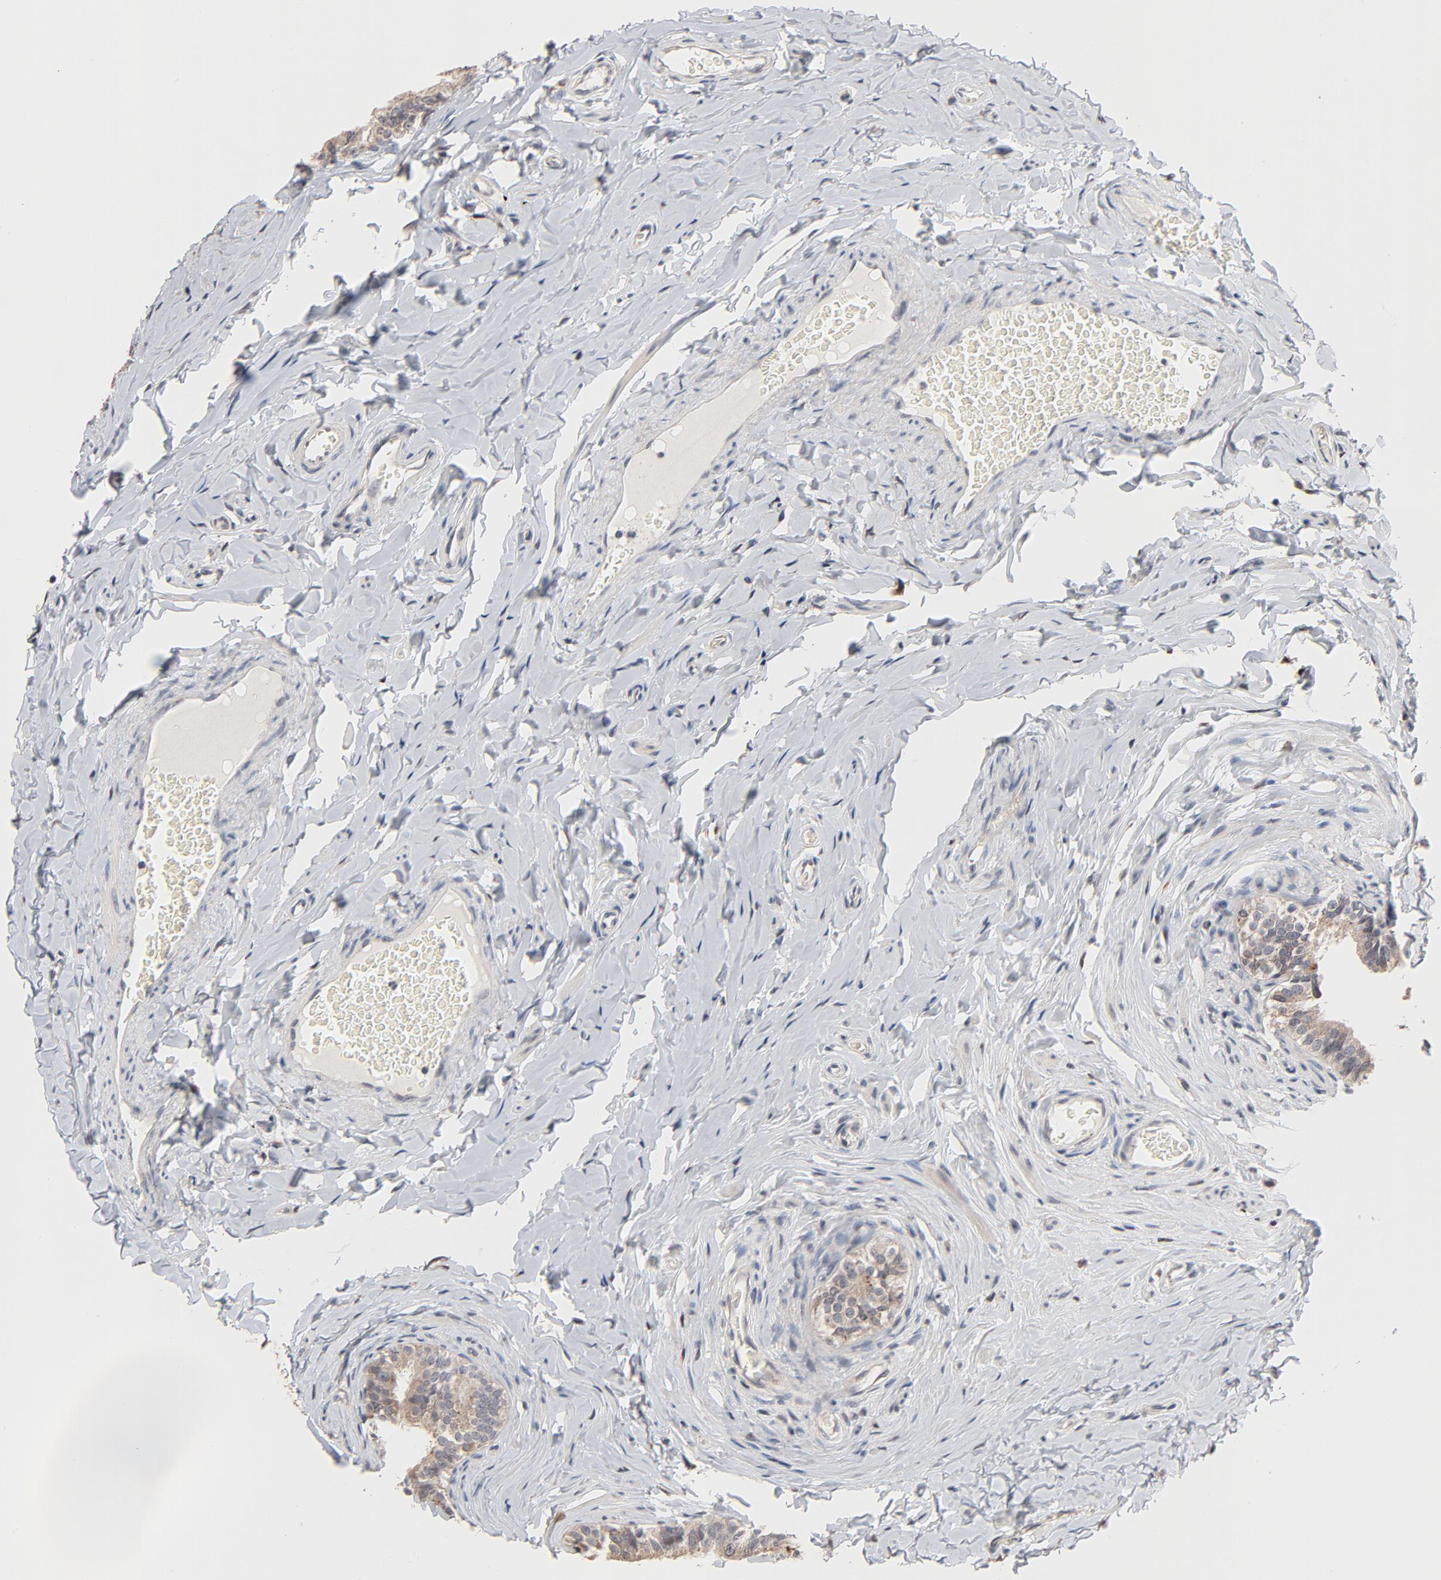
{"staining": {"intensity": "weak", "quantity": ">75%", "location": "cytoplasmic/membranous"}, "tissue": "epididymis", "cell_type": "Glandular cells", "image_type": "normal", "snomed": [{"axis": "morphology", "description": "Normal tissue, NOS"}, {"axis": "topography", "description": "Soft tissue"}, {"axis": "topography", "description": "Epididymis"}], "caption": "Immunohistochemical staining of benign epididymis reveals weak cytoplasmic/membranous protein staining in approximately >75% of glandular cells.", "gene": "MSL2", "patient": {"sex": "male", "age": 26}}